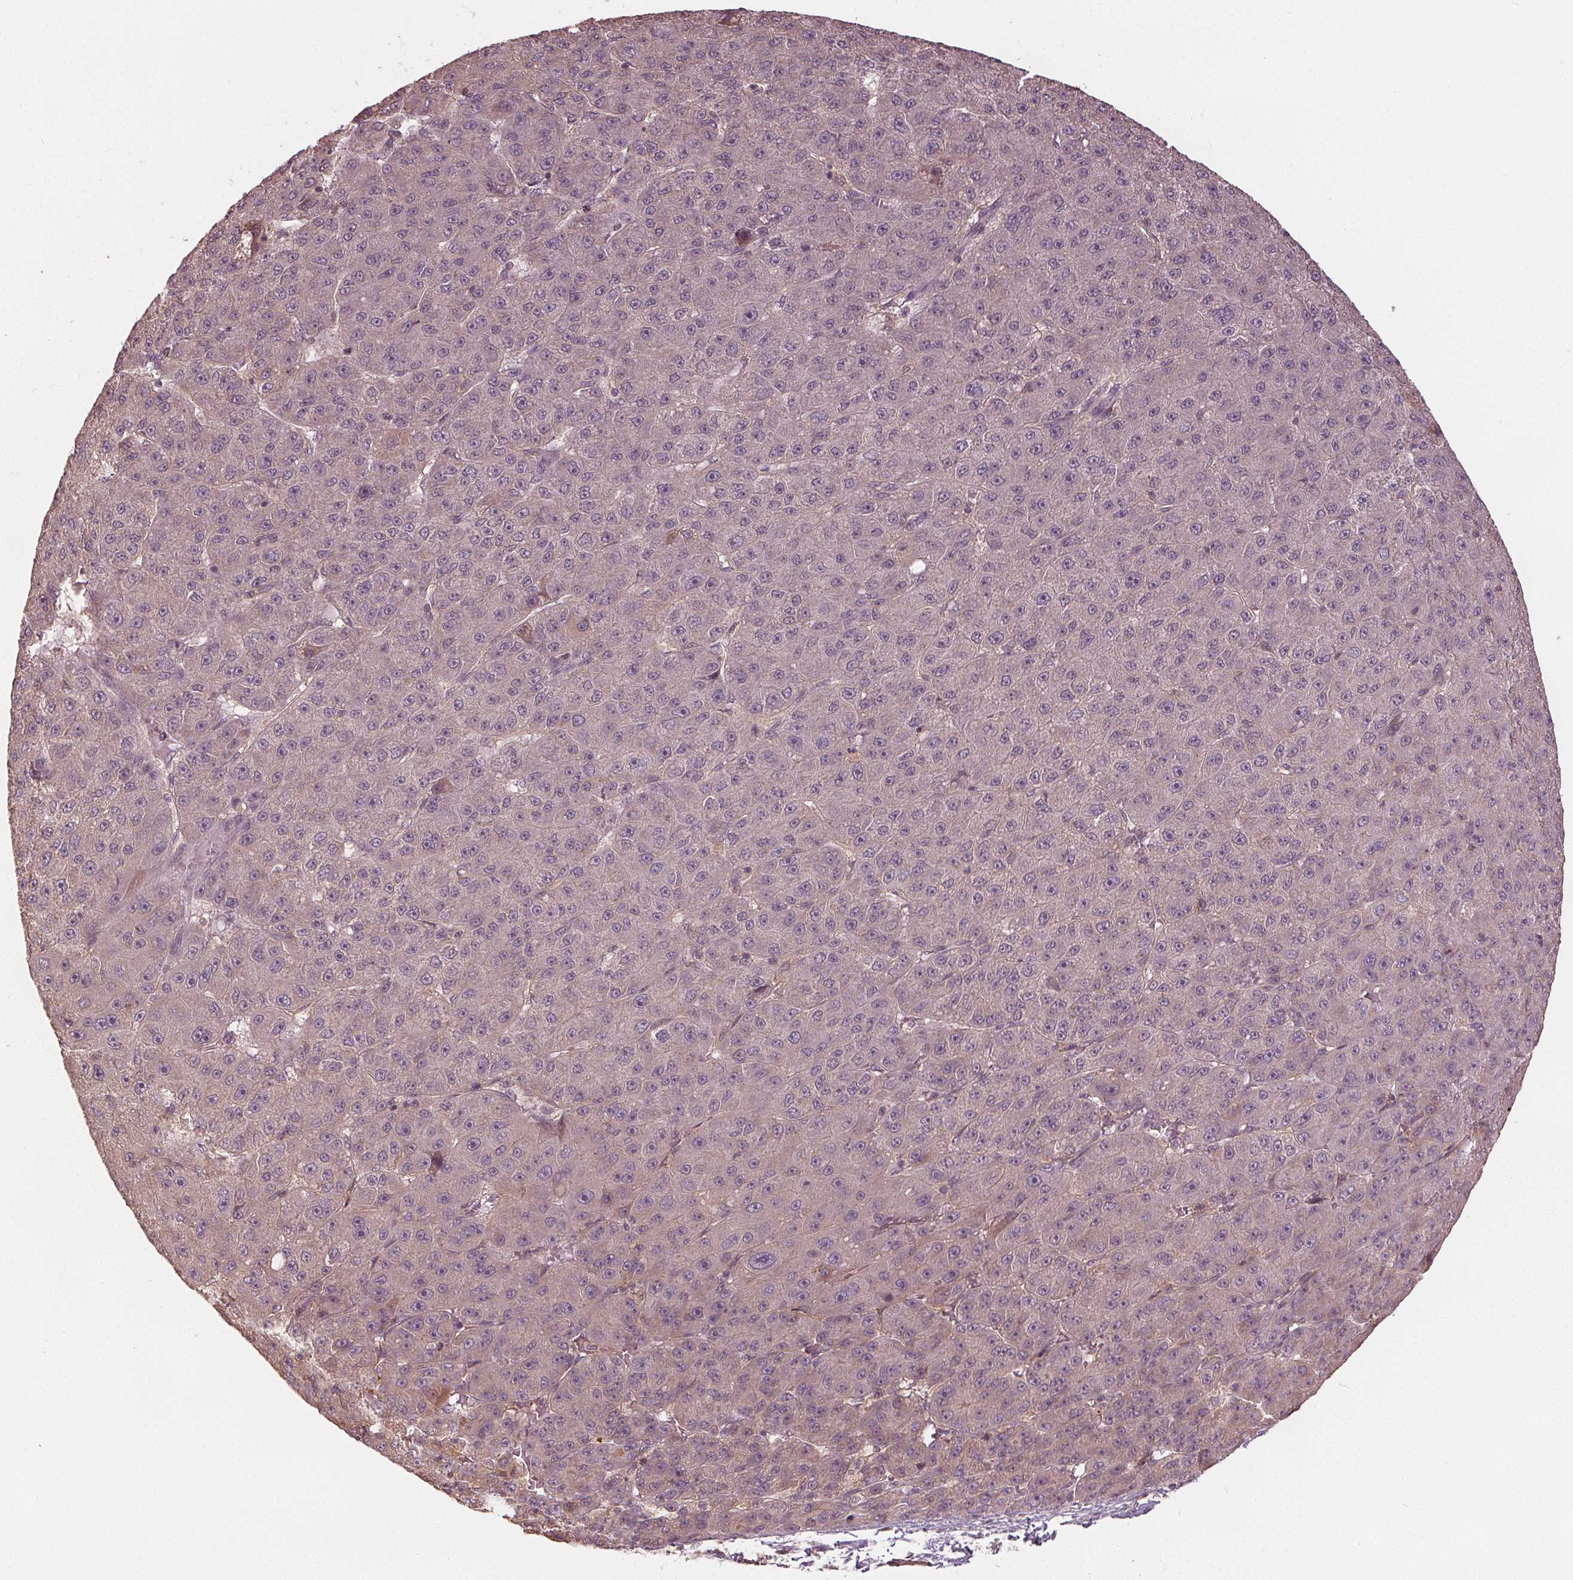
{"staining": {"intensity": "negative", "quantity": "none", "location": "none"}, "tissue": "liver cancer", "cell_type": "Tumor cells", "image_type": "cancer", "snomed": [{"axis": "morphology", "description": "Carcinoma, Hepatocellular, NOS"}, {"axis": "topography", "description": "Liver"}], "caption": "An IHC histopathology image of liver hepatocellular carcinoma is shown. There is no staining in tumor cells of liver hepatocellular carcinoma.", "gene": "GNB2", "patient": {"sex": "male", "age": 67}}